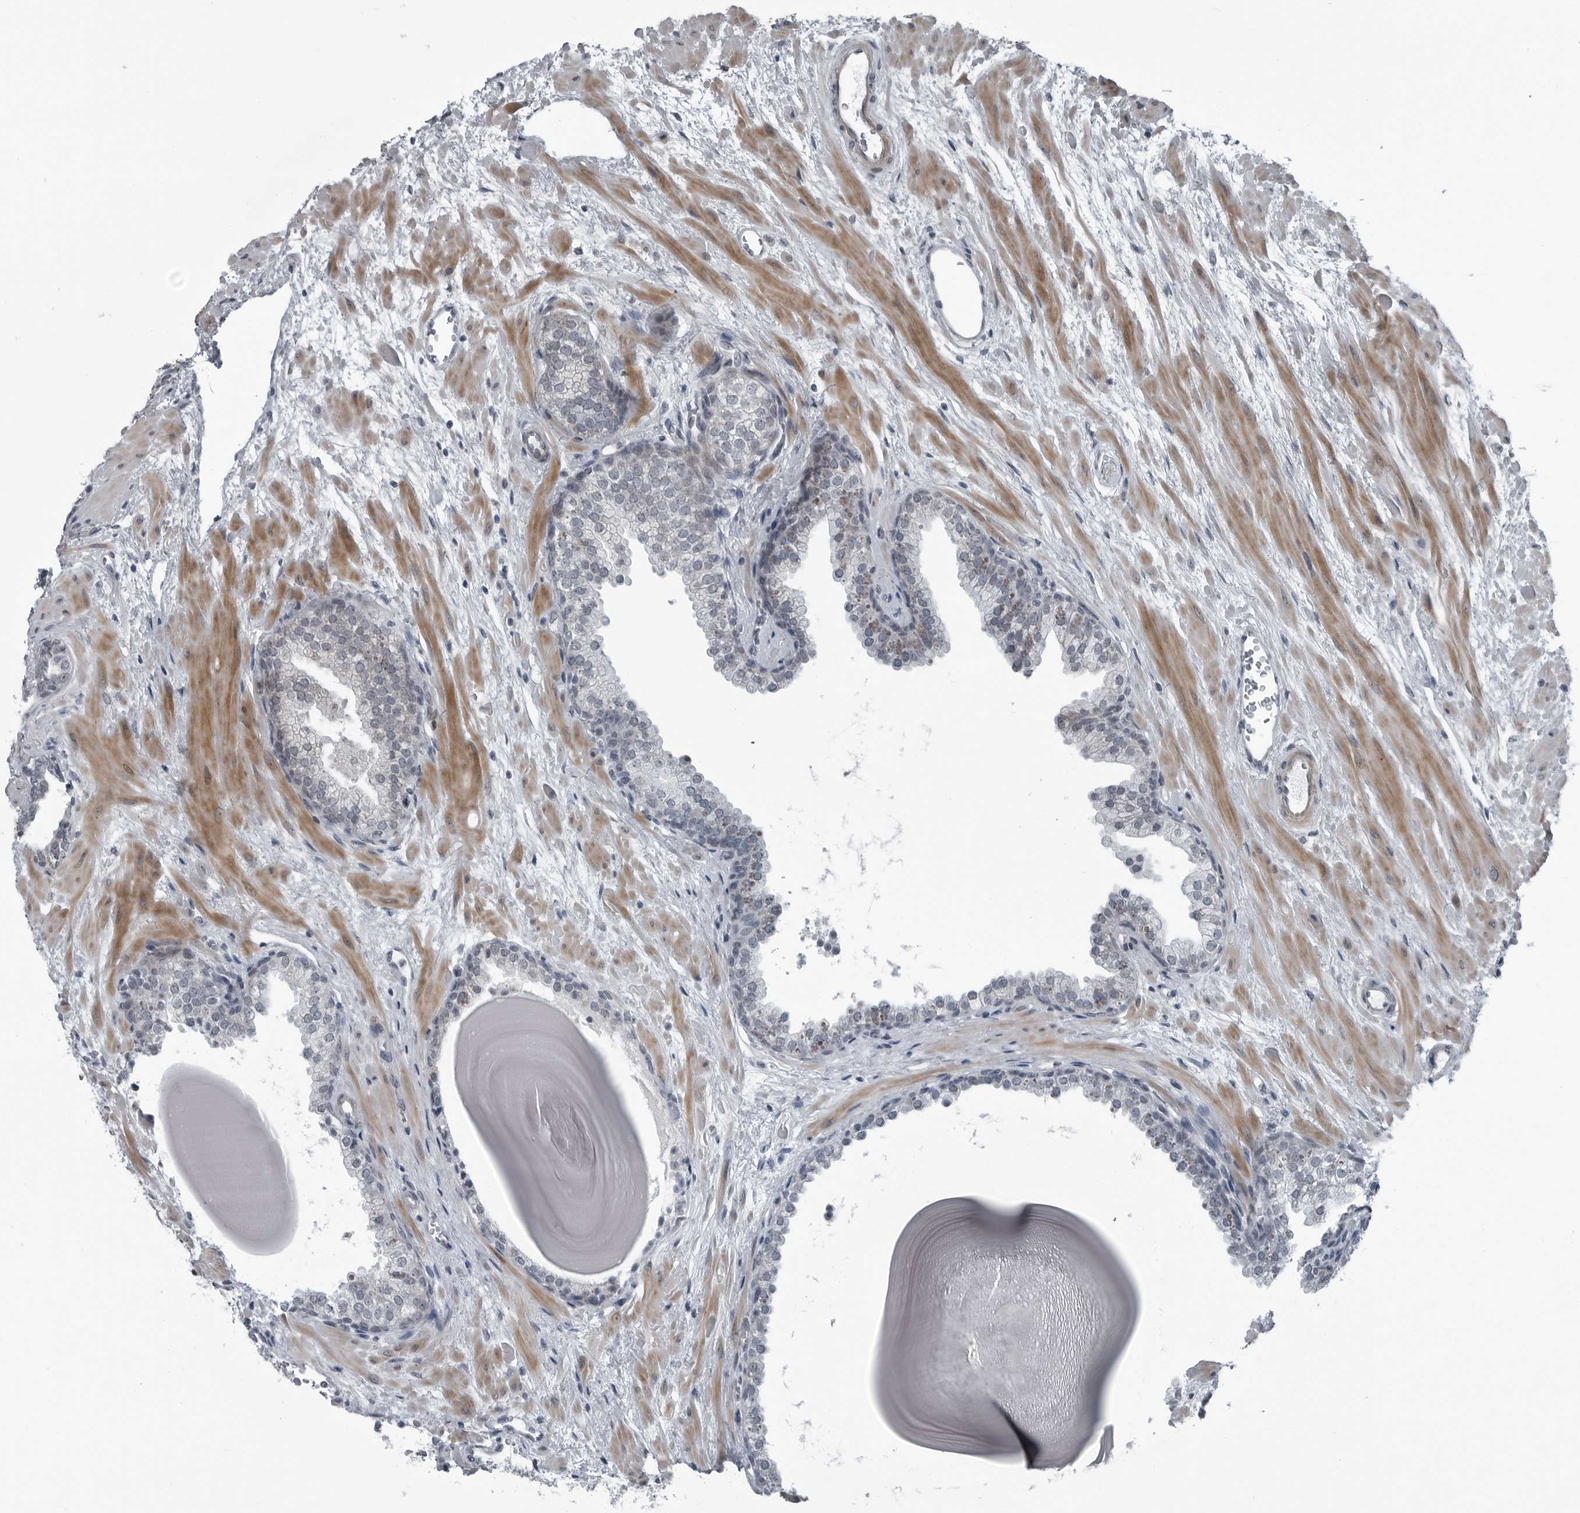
{"staining": {"intensity": "negative", "quantity": "none", "location": "none"}, "tissue": "prostate", "cell_type": "Glandular cells", "image_type": "normal", "snomed": [{"axis": "morphology", "description": "Normal tissue, NOS"}, {"axis": "topography", "description": "Prostate"}], "caption": "Immunohistochemistry (IHC) of benign prostate demonstrates no expression in glandular cells.", "gene": "DNAAF11", "patient": {"sex": "male", "age": 48}}